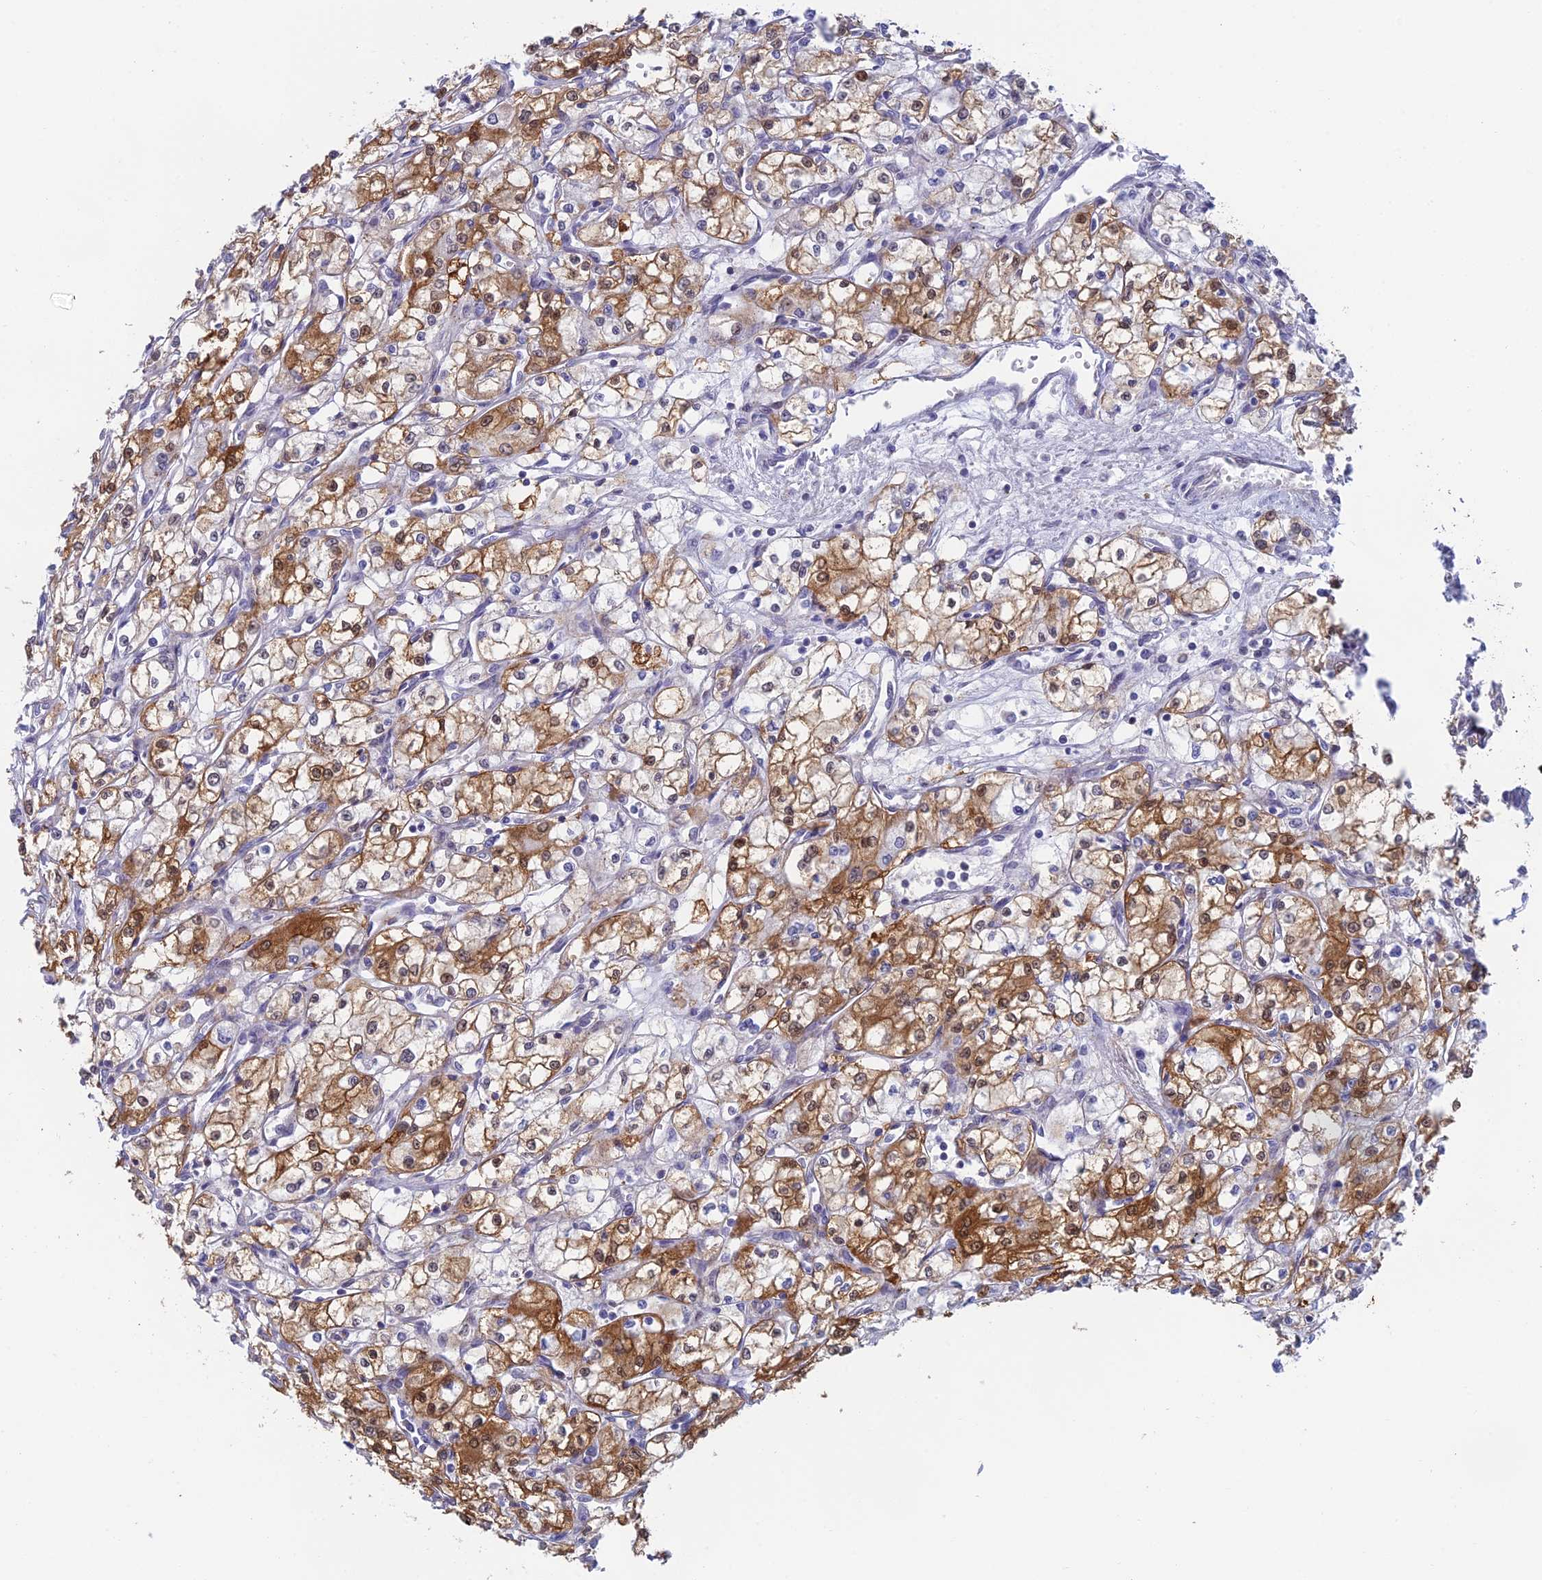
{"staining": {"intensity": "moderate", "quantity": "25%-75%", "location": "cytoplasmic/membranous"}, "tissue": "renal cancer", "cell_type": "Tumor cells", "image_type": "cancer", "snomed": [{"axis": "morphology", "description": "Adenocarcinoma, NOS"}, {"axis": "topography", "description": "Kidney"}], "caption": "Immunohistochemical staining of renal cancer reveals medium levels of moderate cytoplasmic/membranous protein expression in about 25%-75% of tumor cells.", "gene": "MRPL17", "patient": {"sex": "male", "age": 59}}